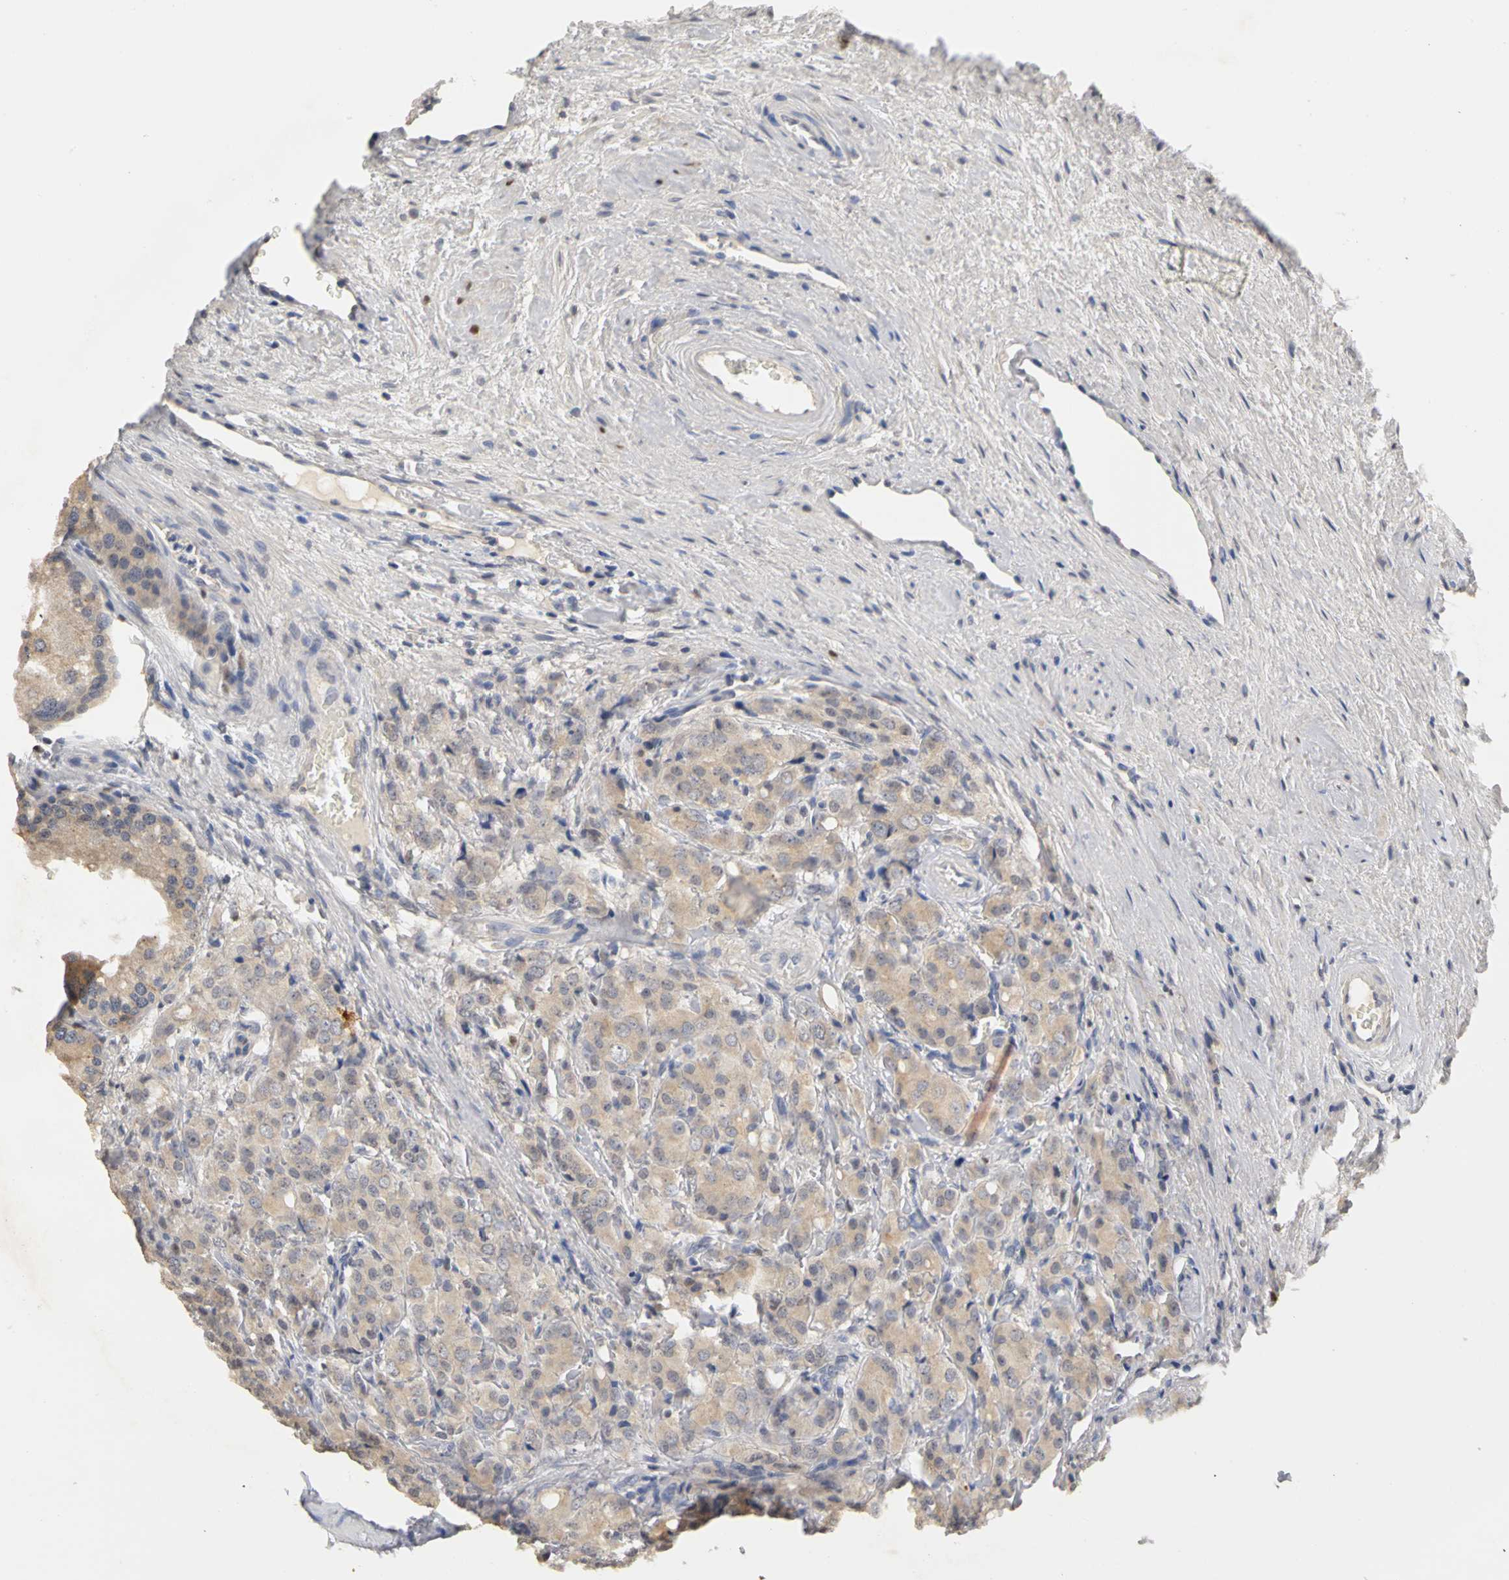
{"staining": {"intensity": "weak", "quantity": ">75%", "location": "cytoplasmic/membranous"}, "tissue": "prostate cancer", "cell_type": "Tumor cells", "image_type": "cancer", "snomed": [{"axis": "morphology", "description": "Adenocarcinoma, High grade"}, {"axis": "topography", "description": "Prostate"}], "caption": "There is low levels of weak cytoplasmic/membranous expression in tumor cells of prostate high-grade adenocarcinoma, as demonstrated by immunohistochemical staining (brown color).", "gene": "PGR", "patient": {"sex": "male", "age": 68}}